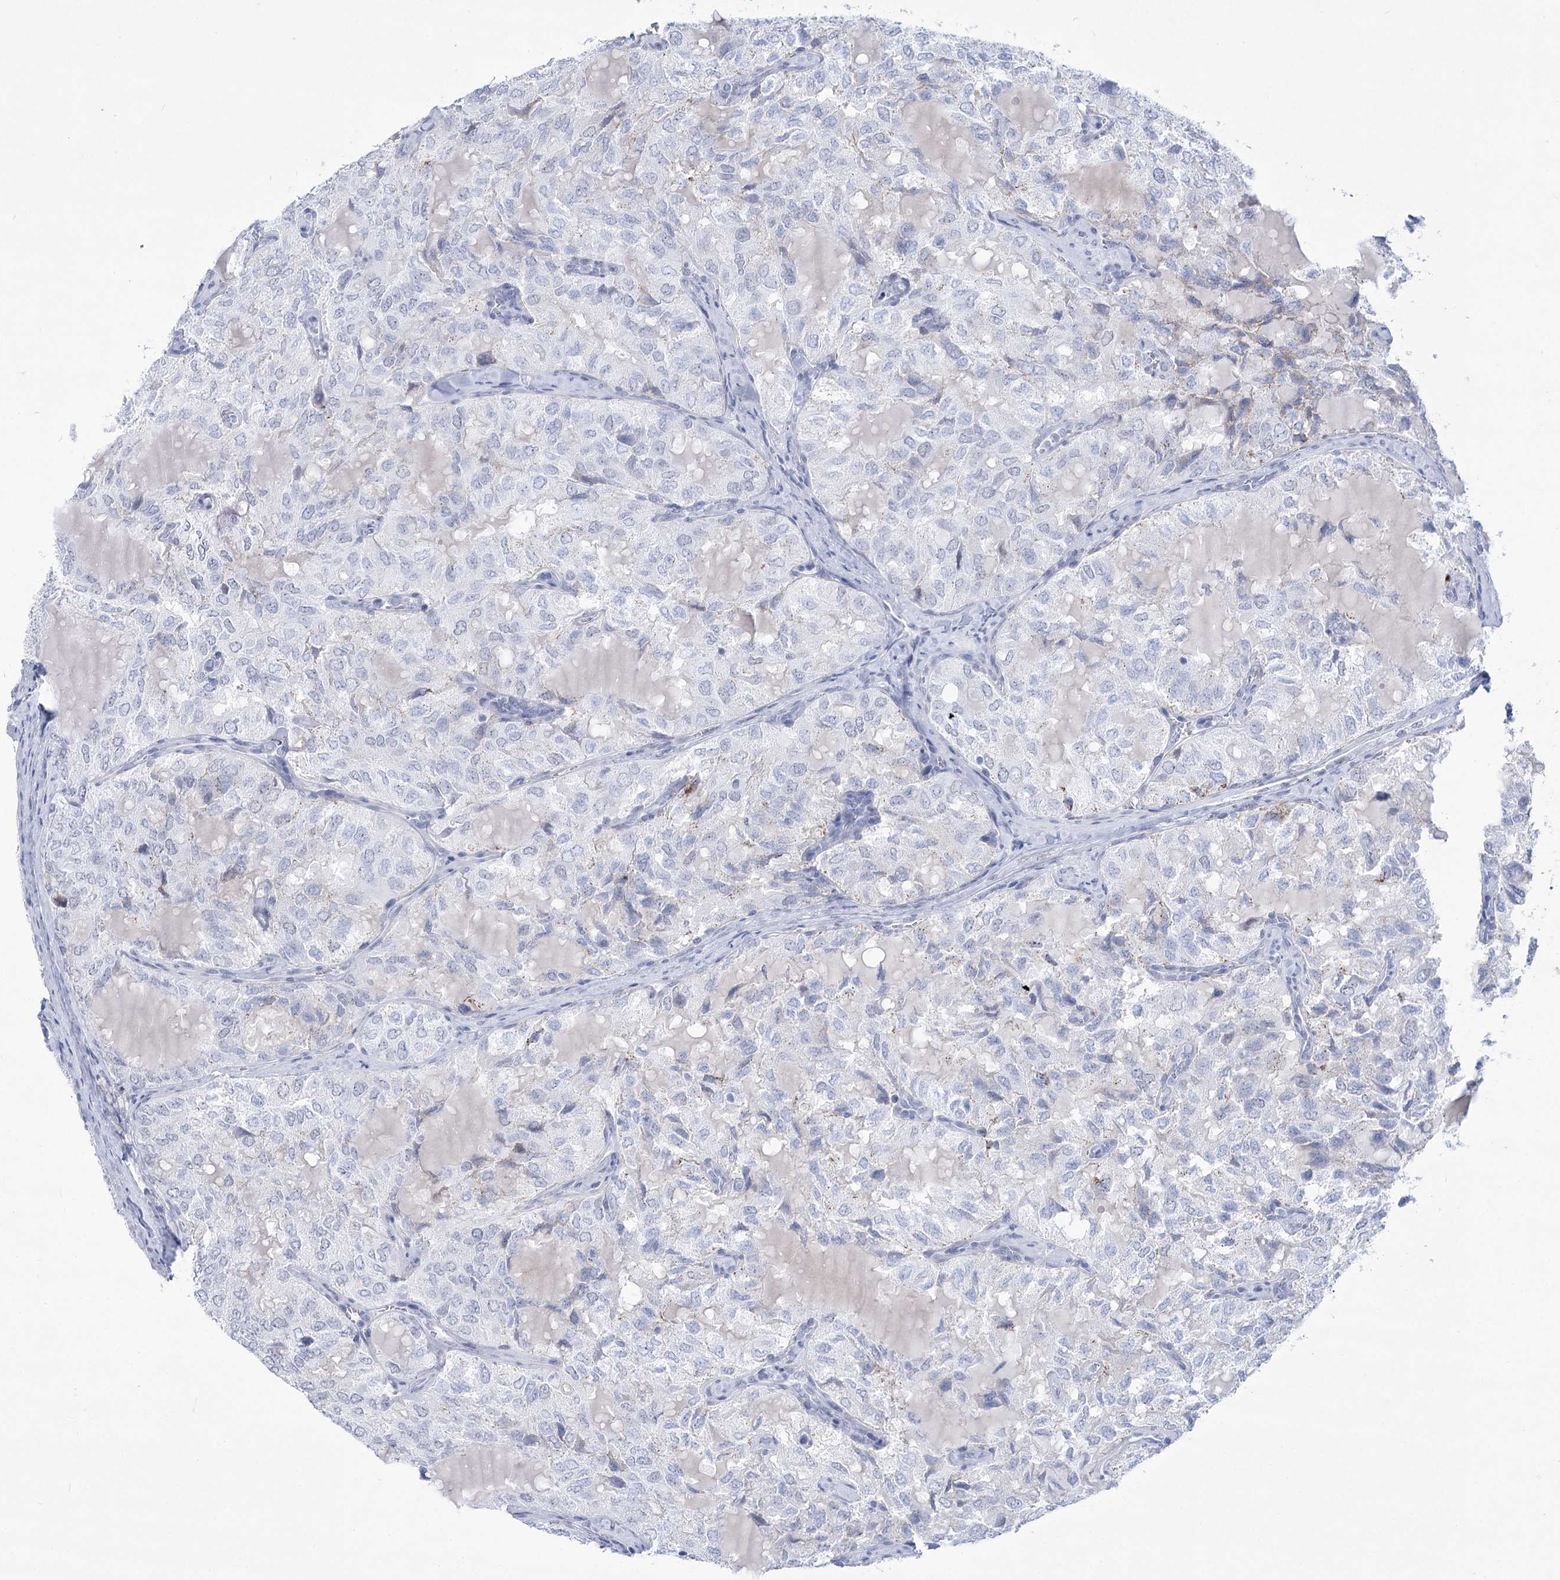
{"staining": {"intensity": "negative", "quantity": "none", "location": "none"}, "tissue": "thyroid cancer", "cell_type": "Tumor cells", "image_type": "cancer", "snomed": [{"axis": "morphology", "description": "Follicular adenoma carcinoma, NOS"}, {"axis": "topography", "description": "Thyroid gland"}], "caption": "This histopathology image is of thyroid cancer (follicular adenoma carcinoma) stained with immunohistochemistry to label a protein in brown with the nuclei are counter-stained blue. There is no expression in tumor cells.", "gene": "HORMAD1", "patient": {"sex": "male", "age": 75}}